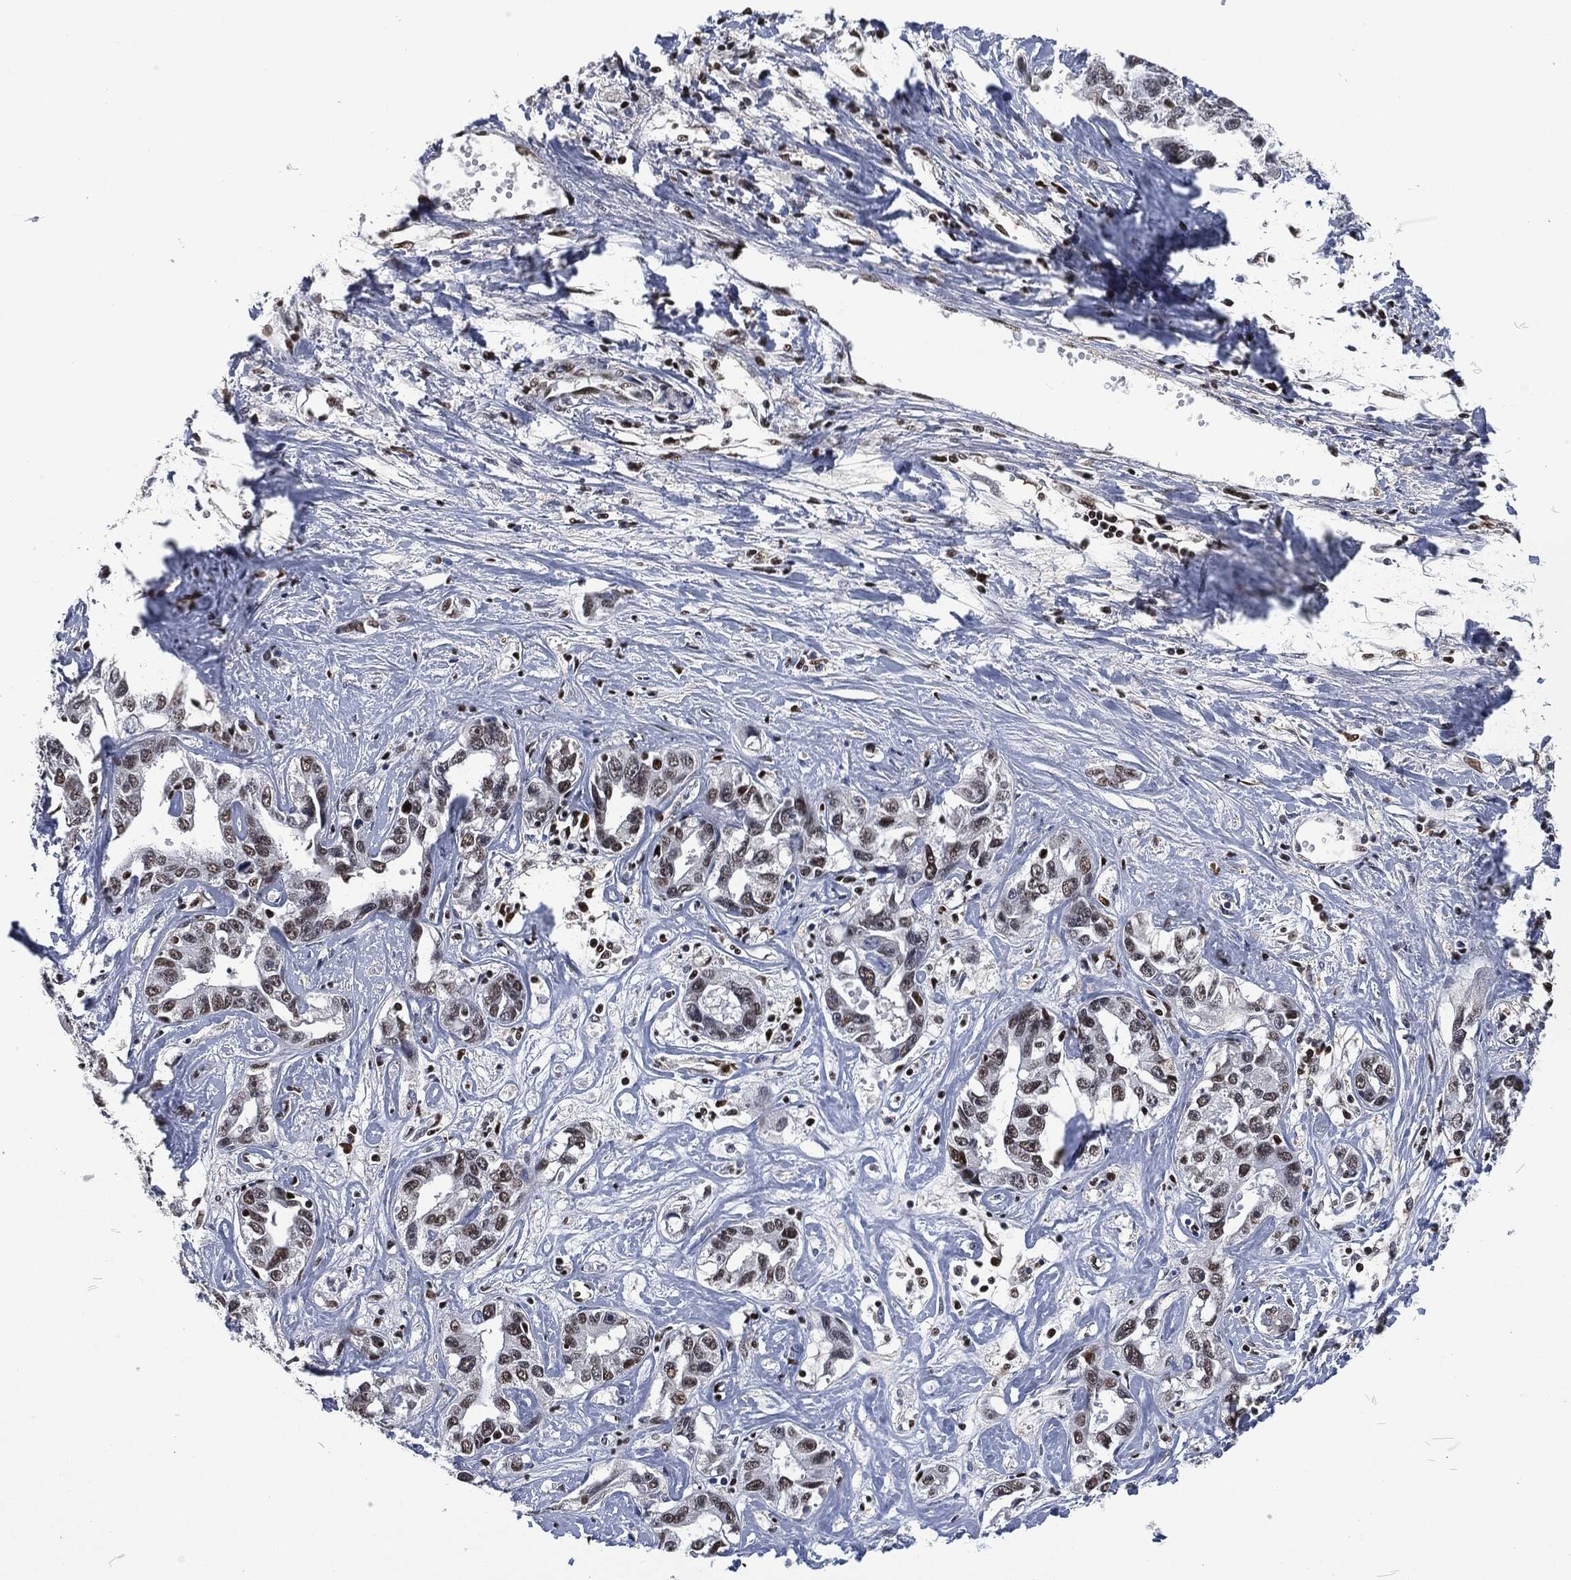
{"staining": {"intensity": "strong", "quantity": "<25%", "location": "nuclear"}, "tissue": "liver cancer", "cell_type": "Tumor cells", "image_type": "cancer", "snomed": [{"axis": "morphology", "description": "Cholangiocarcinoma"}, {"axis": "topography", "description": "Liver"}], "caption": "Protein staining shows strong nuclear staining in about <25% of tumor cells in liver cancer. (Stains: DAB (3,3'-diaminobenzidine) in brown, nuclei in blue, Microscopy: brightfield microscopy at high magnification).", "gene": "DCPS", "patient": {"sex": "male", "age": 59}}